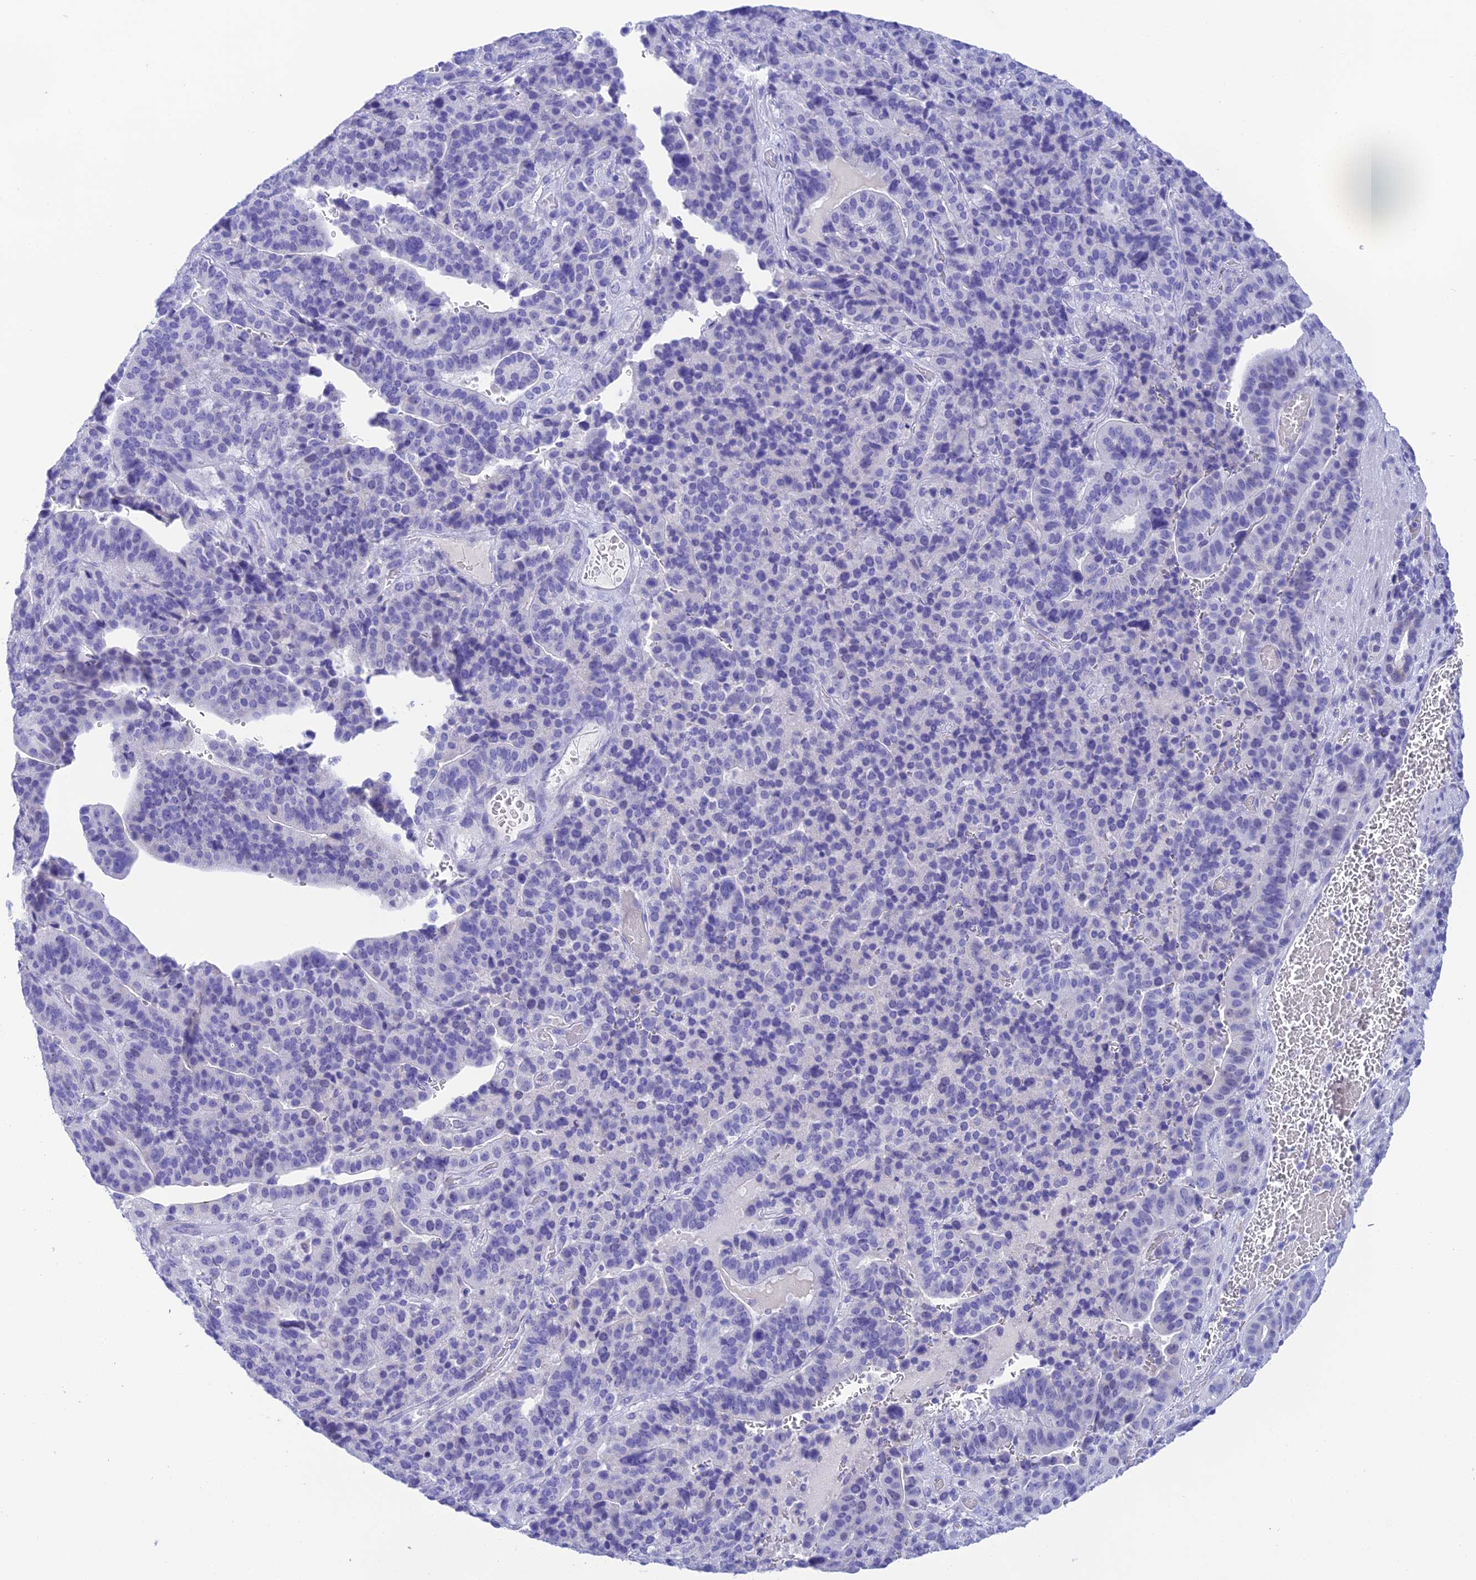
{"staining": {"intensity": "negative", "quantity": "none", "location": "none"}, "tissue": "stomach cancer", "cell_type": "Tumor cells", "image_type": "cancer", "snomed": [{"axis": "morphology", "description": "Adenocarcinoma, NOS"}, {"axis": "topography", "description": "Stomach"}], "caption": "Histopathology image shows no protein expression in tumor cells of stomach cancer (adenocarcinoma) tissue.", "gene": "KDELR3", "patient": {"sex": "male", "age": 48}}